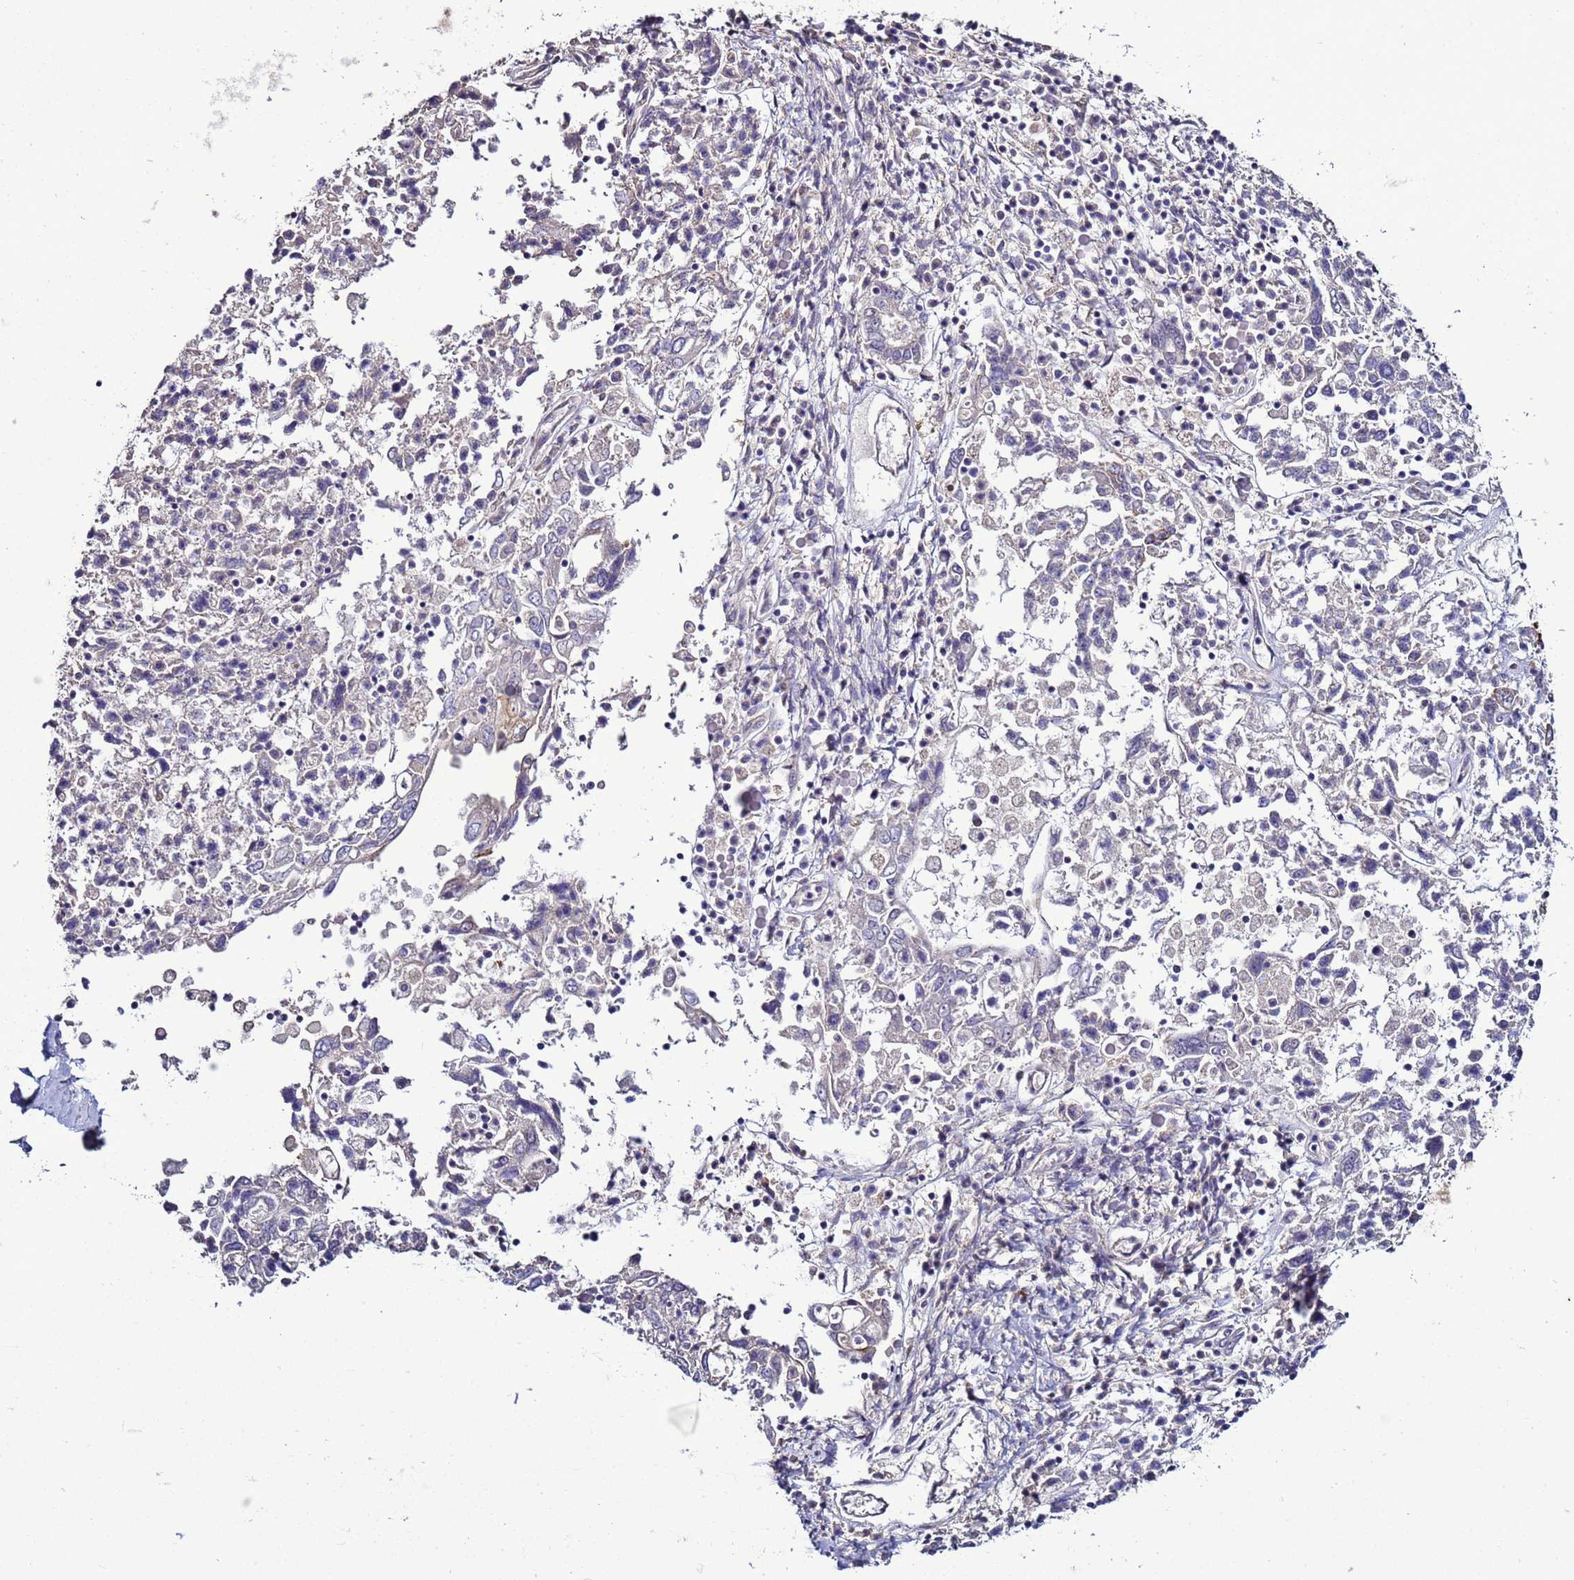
{"staining": {"intensity": "negative", "quantity": "none", "location": "none"}, "tissue": "ovarian cancer", "cell_type": "Tumor cells", "image_type": "cancer", "snomed": [{"axis": "morphology", "description": "Carcinoma, endometroid"}, {"axis": "topography", "description": "Ovary"}], "caption": "Micrograph shows no protein staining in tumor cells of ovarian endometroid carcinoma tissue.", "gene": "RABL2B", "patient": {"sex": "female", "age": 62}}